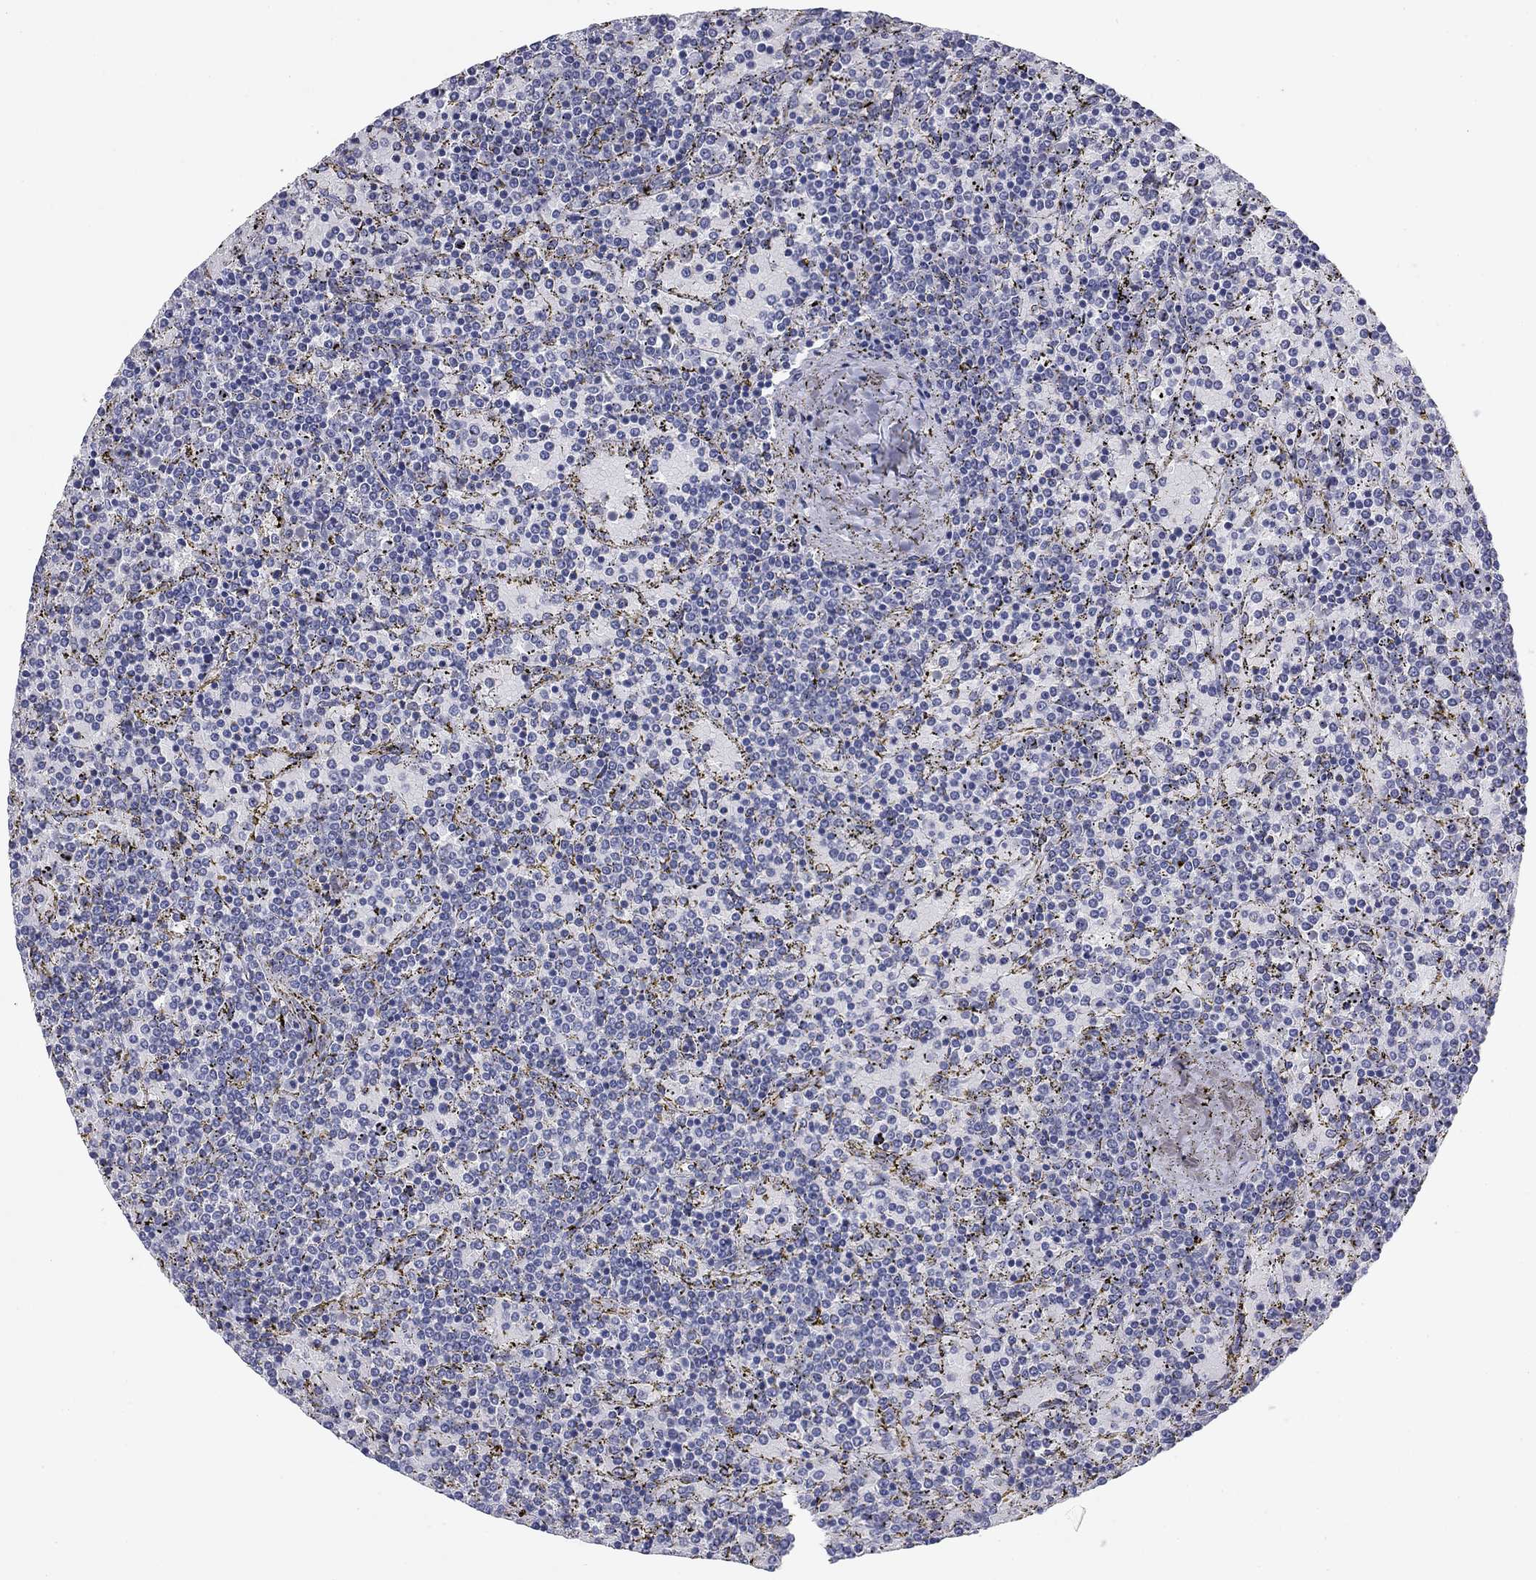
{"staining": {"intensity": "negative", "quantity": "none", "location": "none"}, "tissue": "lymphoma", "cell_type": "Tumor cells", "image_type": "cancer", "snomed": [{"axis": "morphology", "description": "Malignant lymphoma, non-Hodgkin's type, Low grade"}, {"axis": "topography", "description": "Spleen"}], "caption": "Tumor cells show no significant expression in lymphoma.", "gene": "CNTNAP4", "patient": {"sex": "female", "age": 77}}